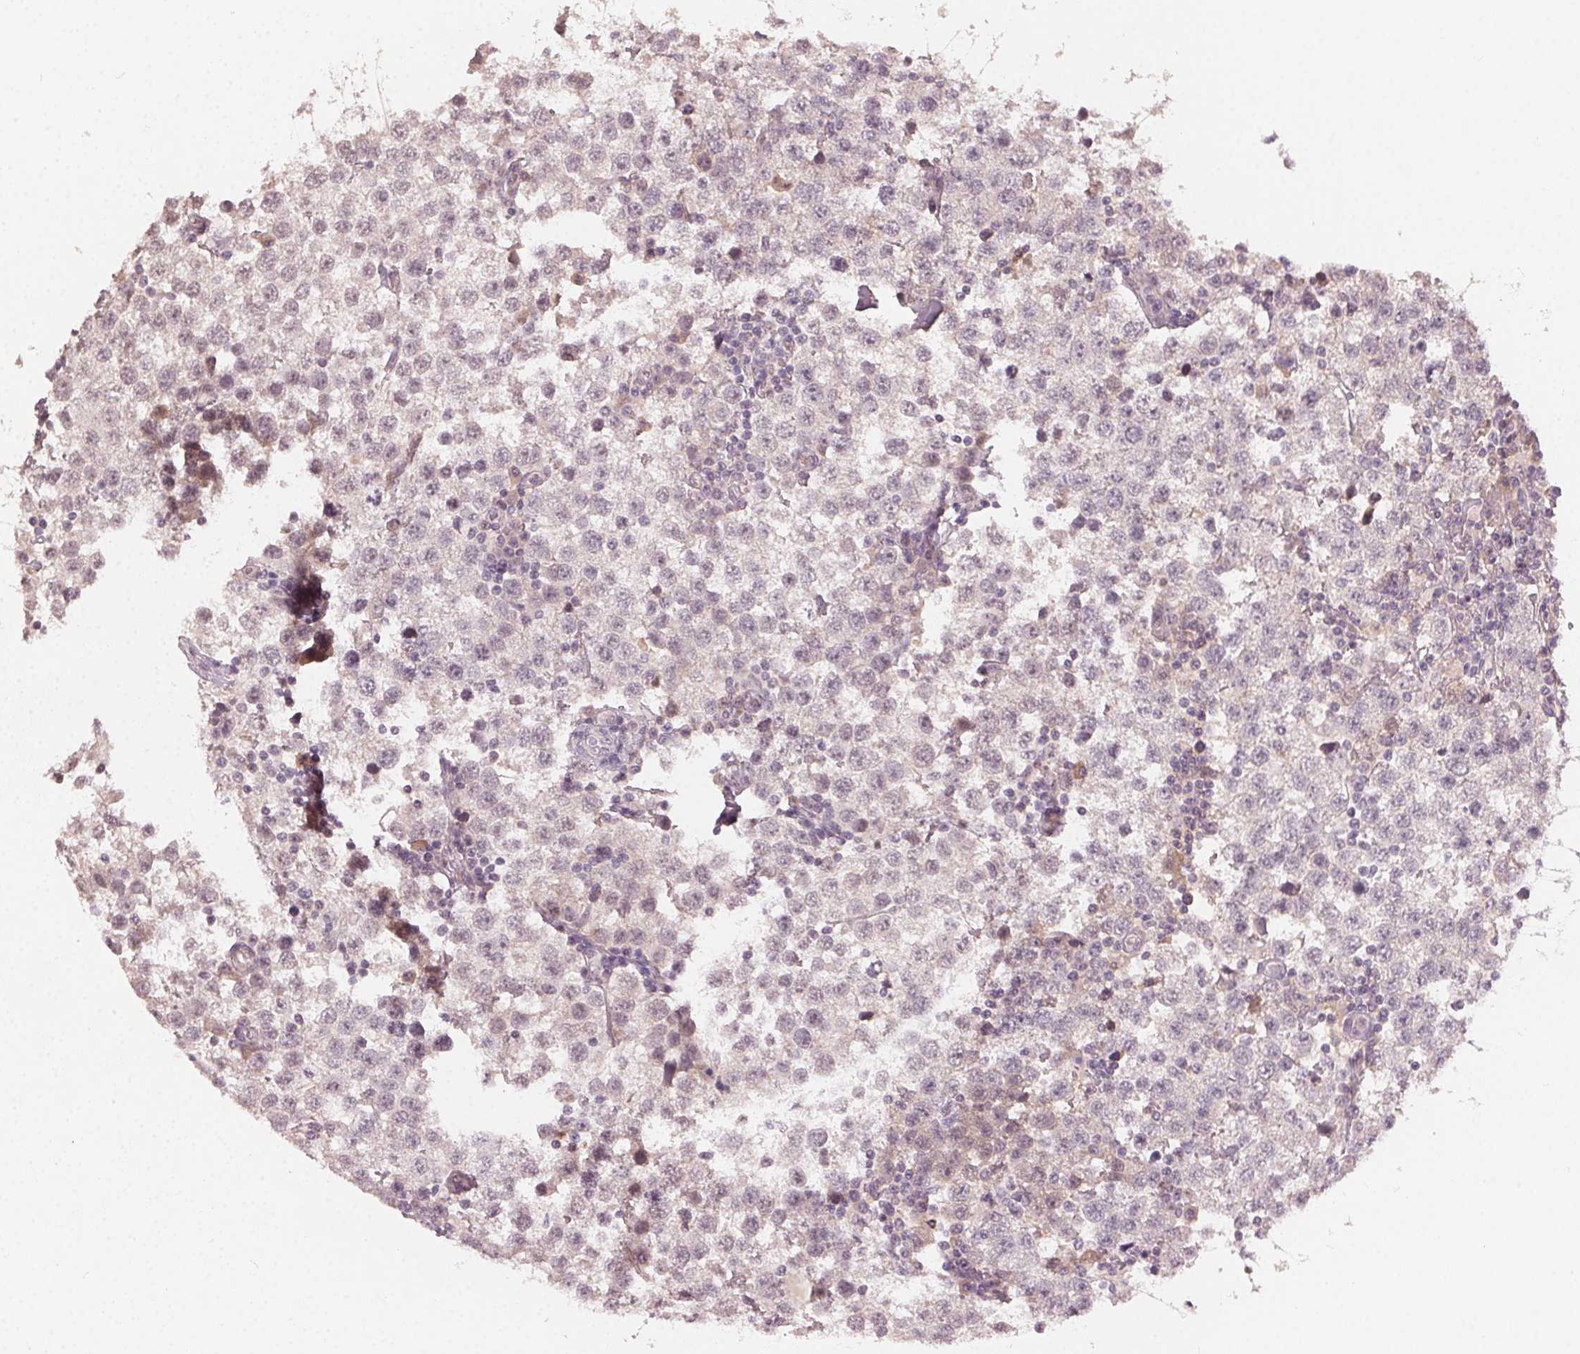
{"staining": {"intensity": "negative", "quantity": "none", "location": "none"}, "tissue": "testis cancer", "cell_type": "Tumor cells", "image_type": "cancer", "snomed": [{"axis": "morphology", "description": "Seminoma, NOS"}, {"axis": "topography", "description": "Testis"}], "caption": "Protein analysis of seminoma (testis) demonstrates no significant positivity in tumor cells.", "gene": "TUB", "patient": {"sex": "male", "age": 34}}